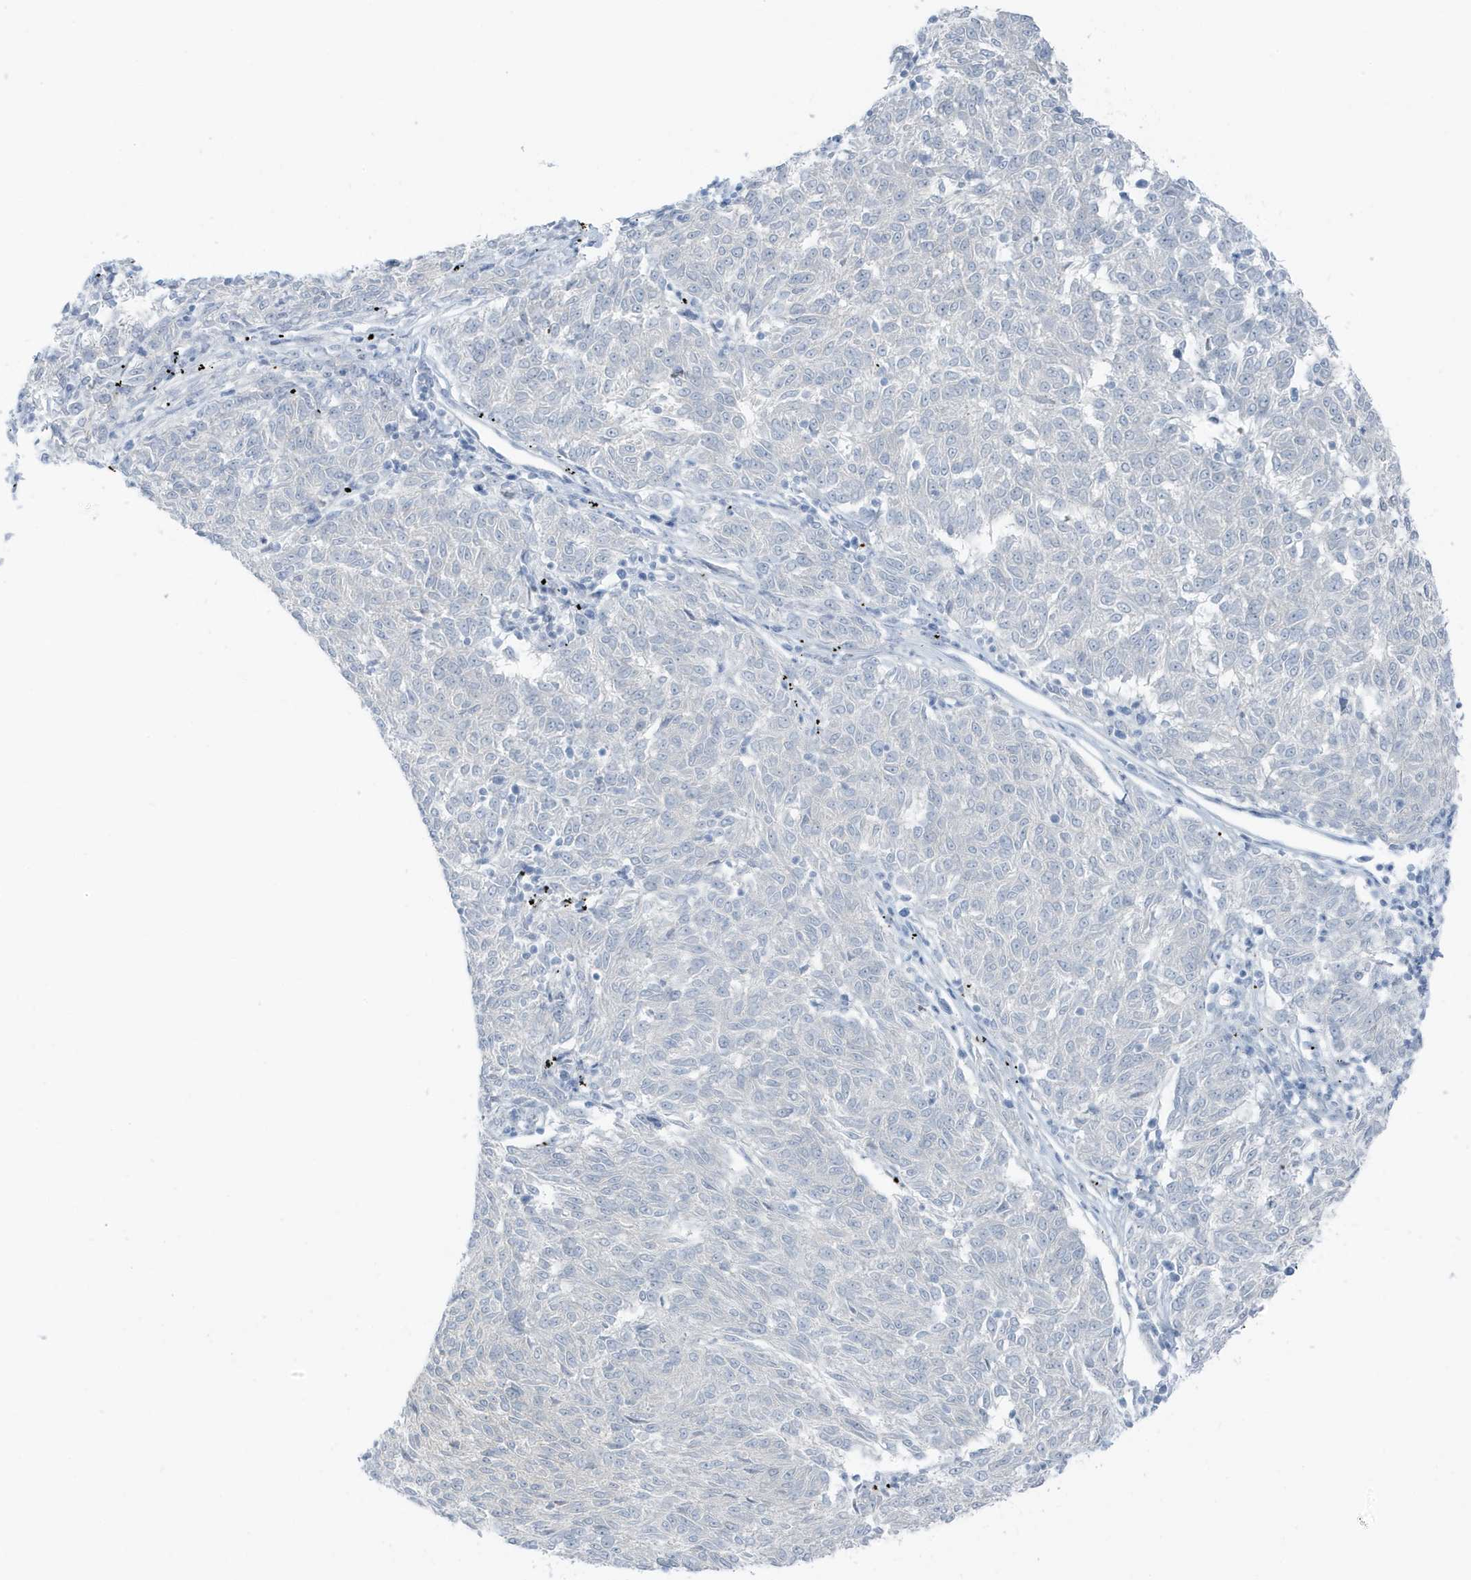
{"staining": {"intensity": "negative", "quantity": "none", "location": "none"}, "tissue": "melanoma", "cell_type": "Tumor cells", "image_type": "cancer", "snomed": [{"axis": "morphology", "description": "Malignant melanoma, NOS"}, {"axis": "topography", "description": "Skin"}], "caption": "The IHC photomicrograph has no significant expression in tumor cells of malignant melanoma tissue. (Immunohistochemistry (ihc), brightfield microscopy, high magnification).", "gene": "ZFP64", "patient": {"sex": "female", "age": 72}}